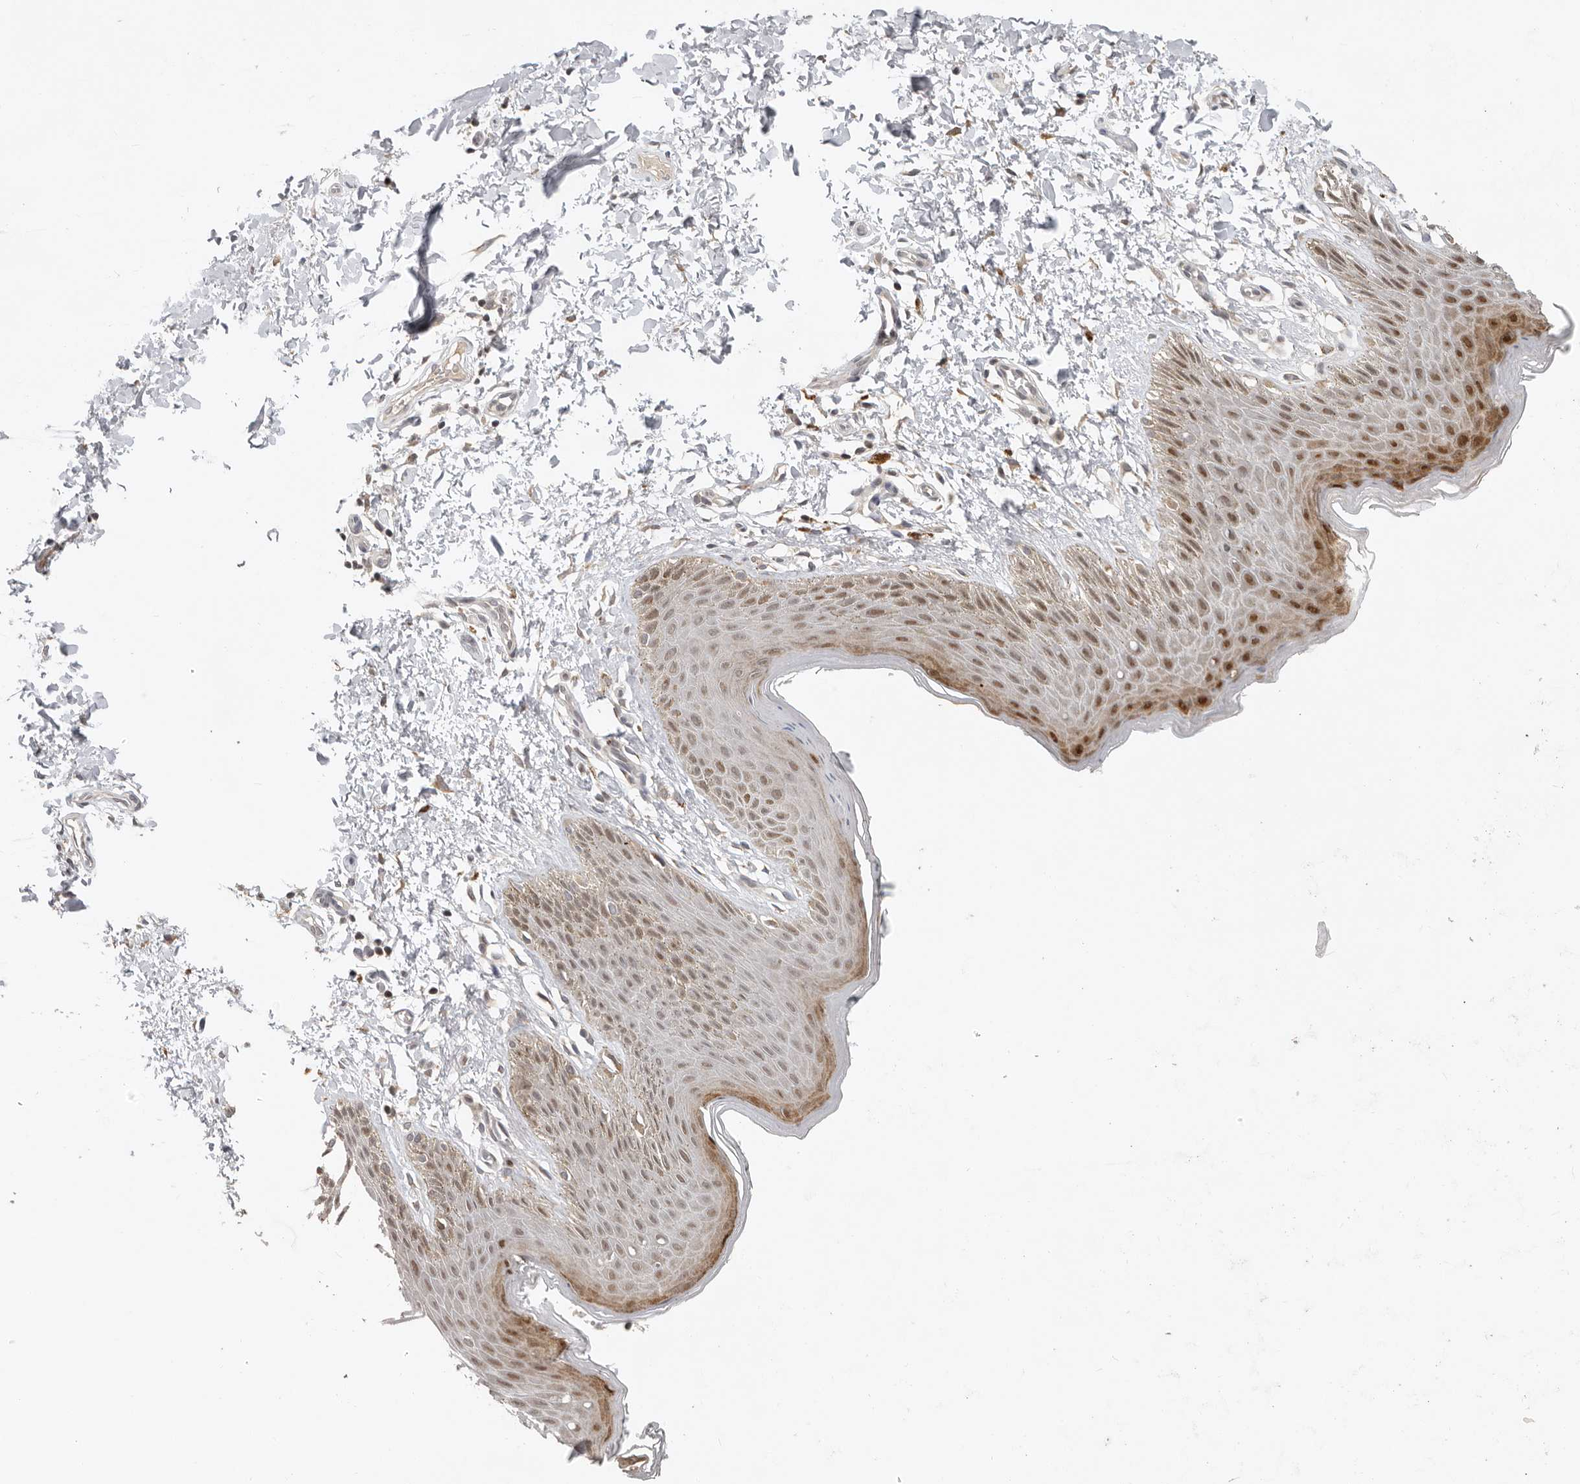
{"staining": {"intensity": "strong", "quantity": ">75%", "location": "cytoplasmic/membranous,nuclear"}, "tissue": "skin", "cell_type": "Epidermal cells", "image_type": "normal", "snomed": [{"axis": "morphology", "description": "Normal tissue, NOS"}, {"axis": "topography", "description": "Anal"}, {"axis": "topography", "description": "Peripheral nerve tissue"}], "caption": "Epidermal cells reveal strong cytoplasmic/membranous,nuclear staining in approximately >75% of cells in unremarkable skin. (DAB IHC with brightfield microscopy, high magnification).", "gene": "HENMT1", "patient": {"sex": "male", "age": 44}}